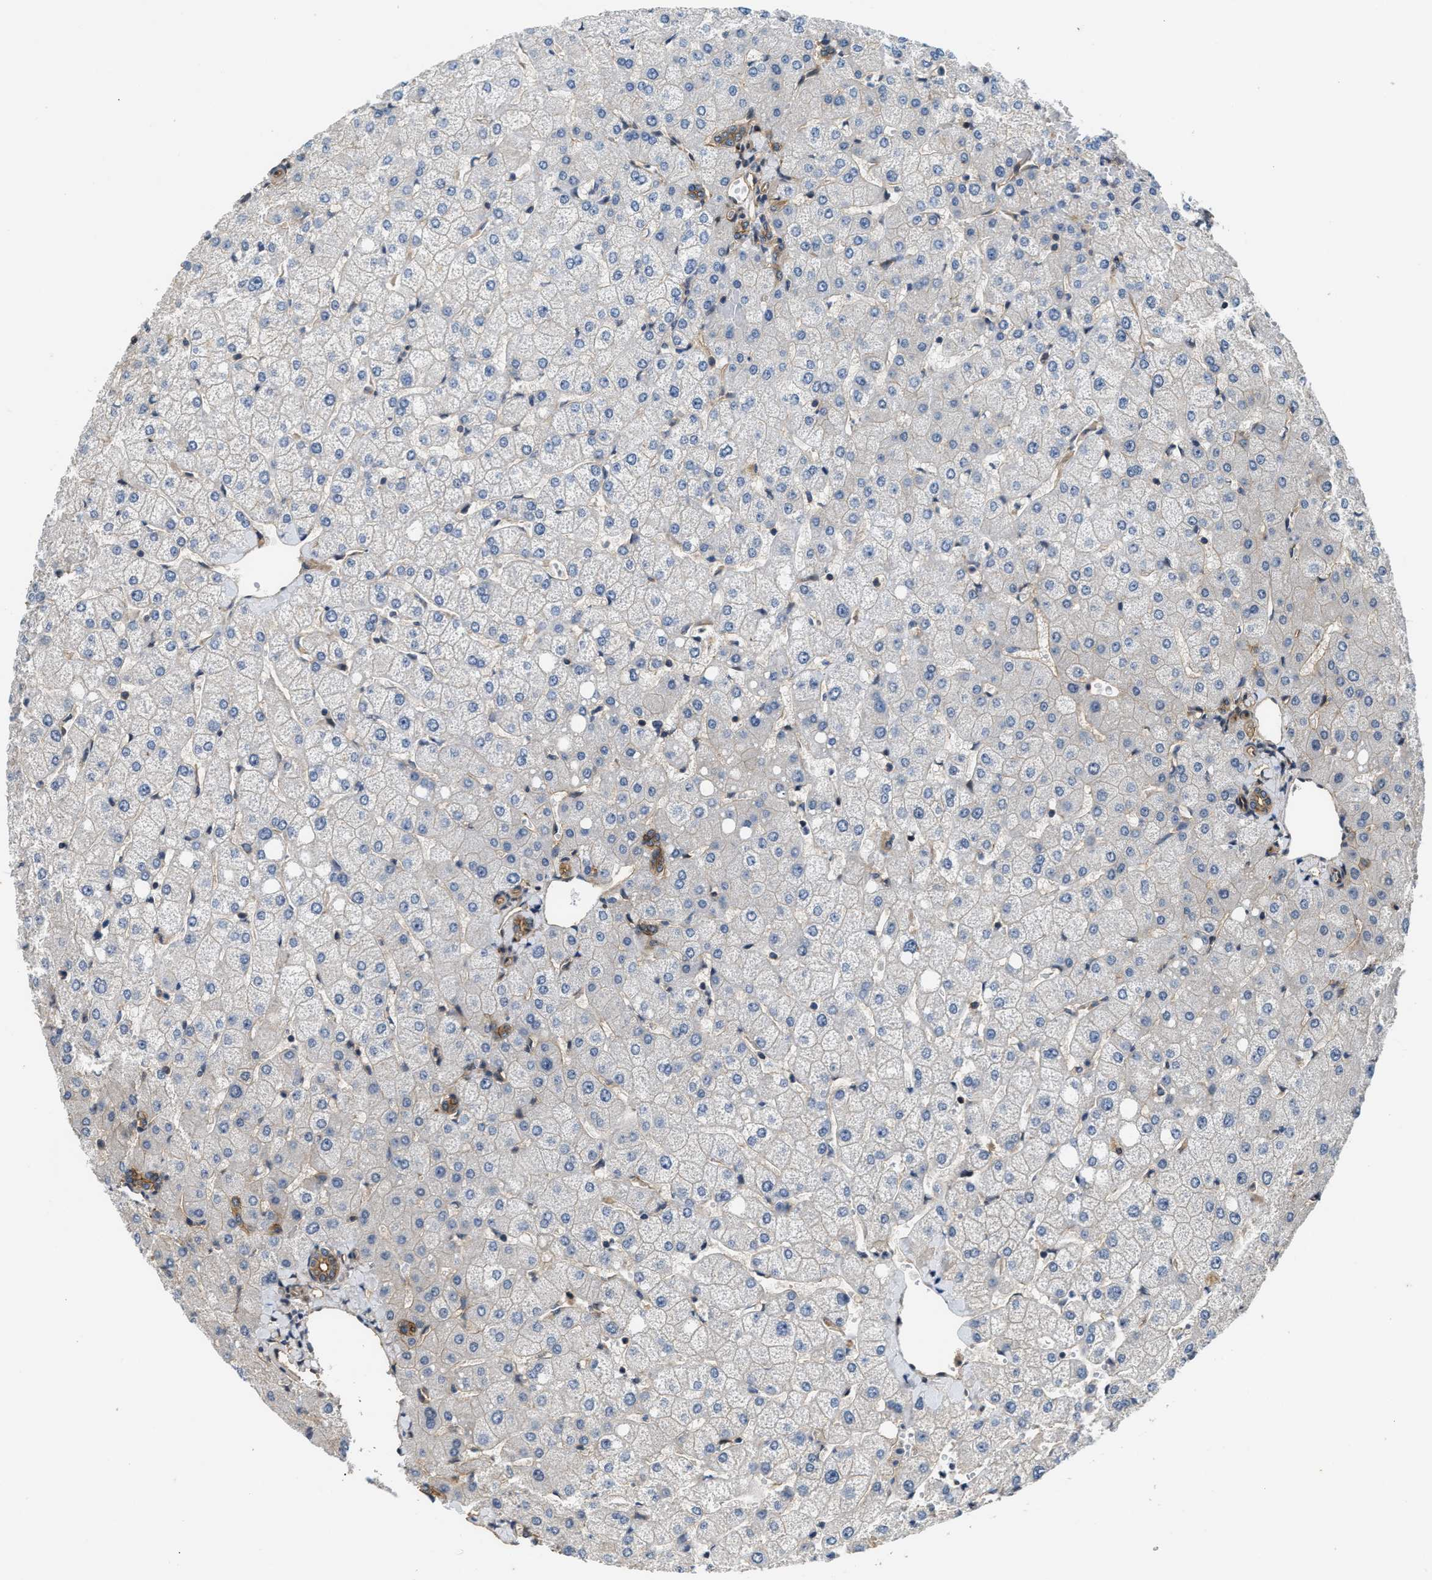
{"staining": {"intensity": "weak", "quantity": ">75%", "location": "cytoplasmic/membranous"}, "tissue": "liver", "cell_type": "Cholangiocytes", "image_type": "normal", "snomed": [{"axis": "morphology", "description": "Normal tissue, NOS"}, {"axis": "topography", "description": "Liver"}], "caption": "The image shows staining of unremarkable liver, revealing weak cytoplasmic/membranous protein expression (brown color) within cholangiocytes. The protein is stained brown, and the nuclei are stained in blue (DAB (3,3'-diaminobenzidine) IHC with brightfield microscopy, high magnification).", "gene": "COPS2", "patient": {"sex": "female", "age": 54}}